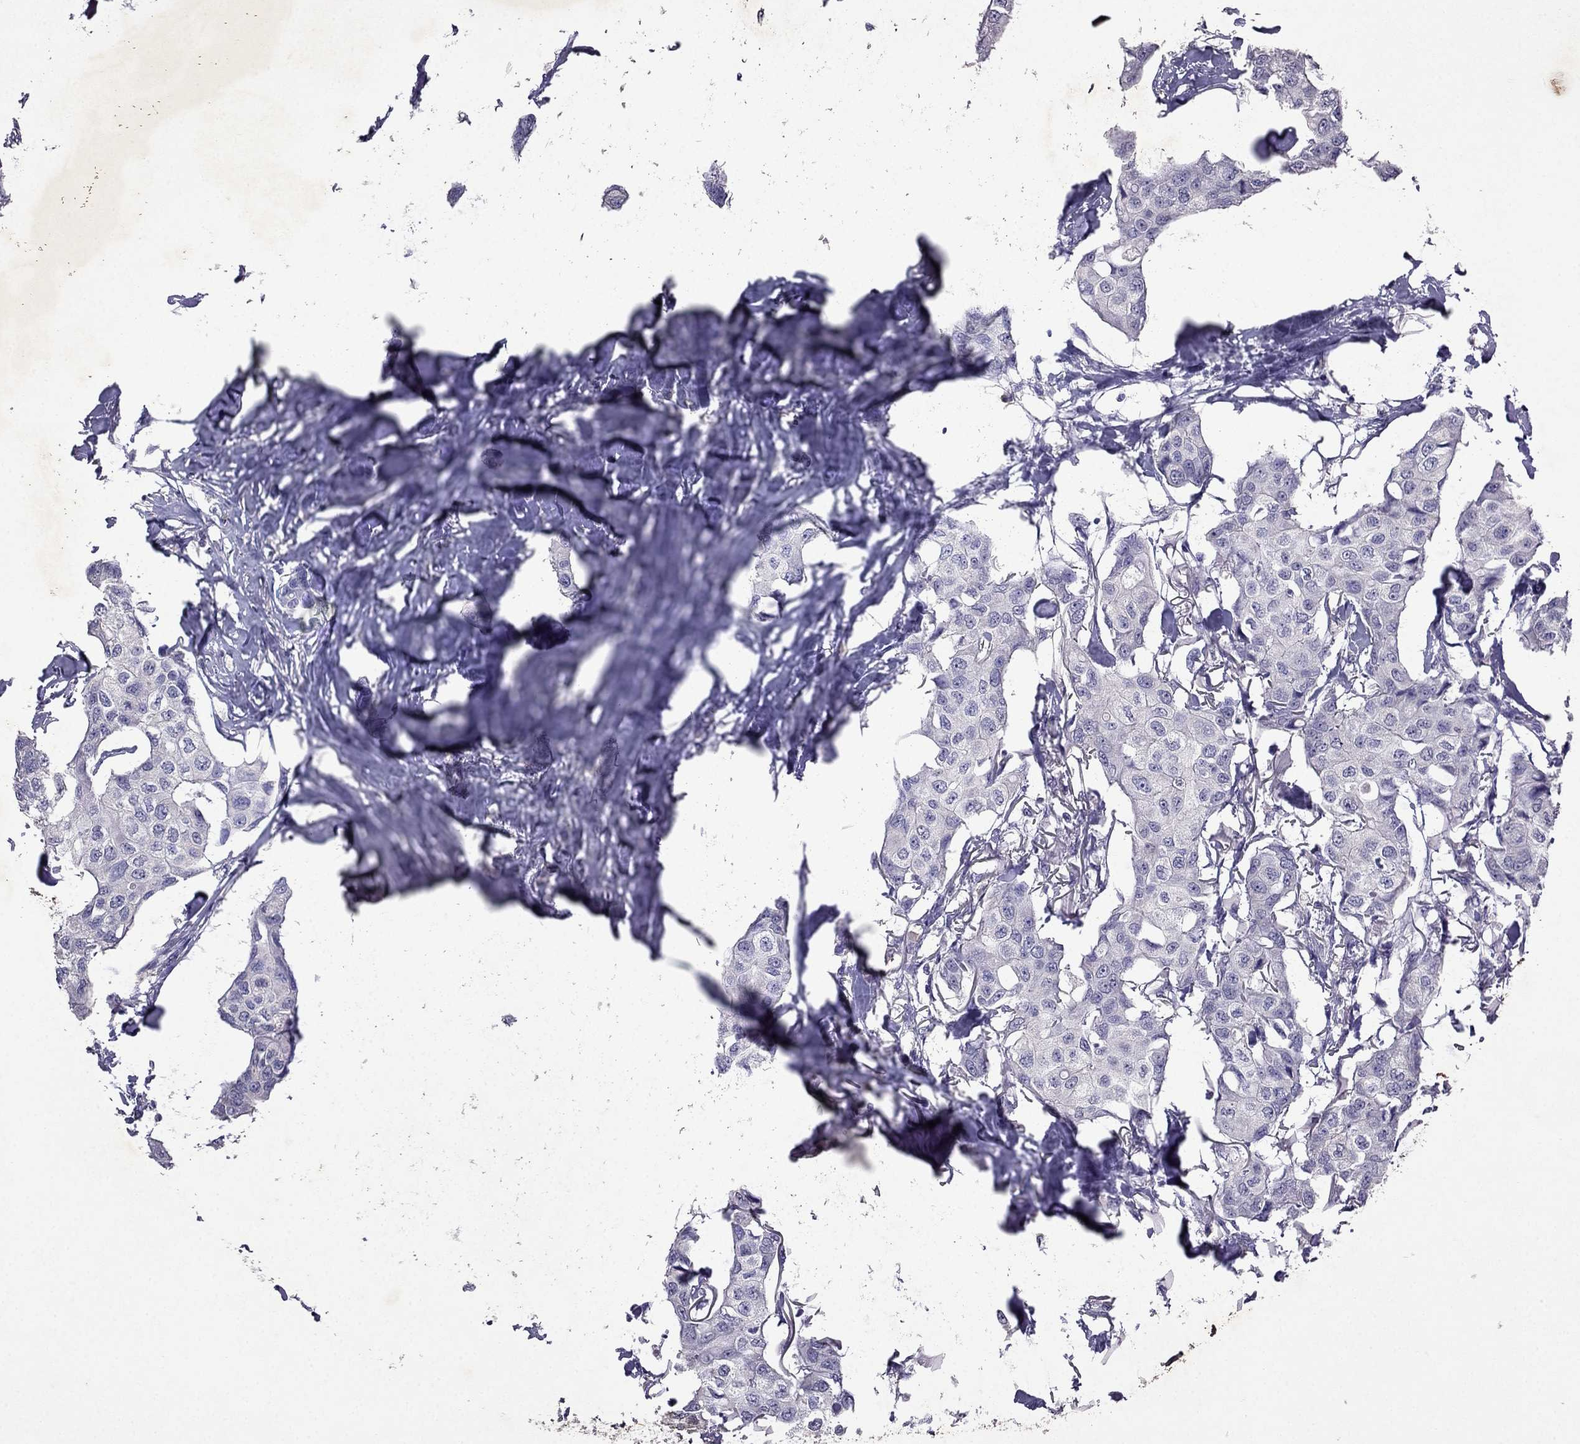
{"staining": {"intensity": "negative", "quantity": "none", "location": "none"}, "tissue": "breast cancer", "cell_type": "Tumor cells", "image_type": "cancer", "snomed": [{"axis": "morphology", "description": "Duct carcinoma"}, {"axis": "topography", "description": "Breast"}], "caption": "This histopathology image is of breast infiltrating ductal carcinoma stained with immunohistochemistry (IHC) to label a protein in brown with the nuclei are counter-stained blue. There is no positivity in tumor cells.", "gene": "RFLNB", "patient": {"sex": "female", "age": 80}}